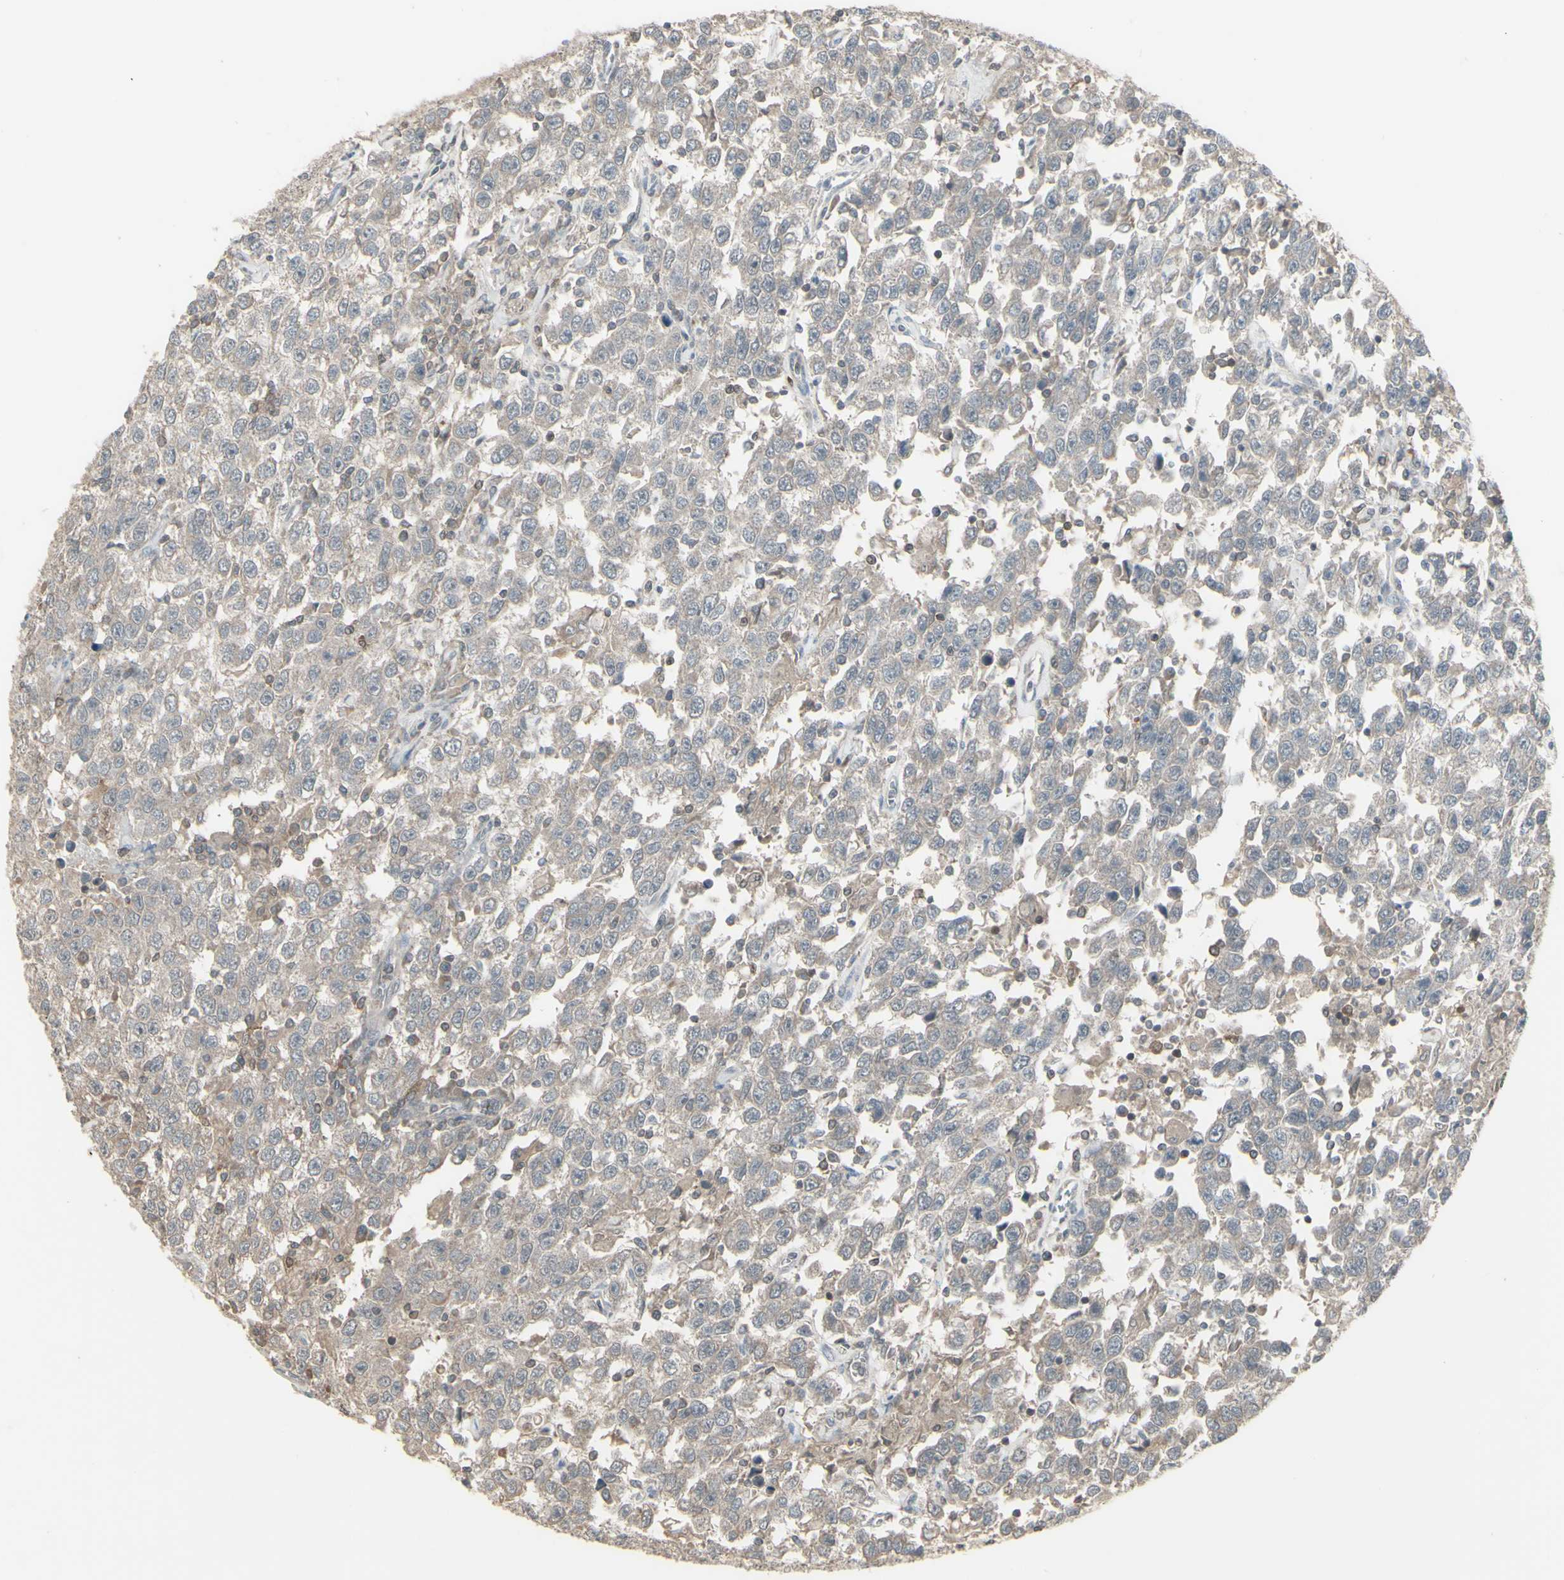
{"staining": {"intensity": "weak", "quantity": "25%-75%", "location": "cytoplasmic/membranous"}, "tissue": "testis cancer", "cell_type": "Tumor cells", "image_type": "cancer", "snomed": [{"axis": "morphology", "description": "Seminoma, NOS"}, {"axis": "topography", "description": "Testis"}], "caption": "Protein staining by IHC reveals weak cytoplasmic/membranous expression in about 25%-75% of tumor cells in seminoma (testis).", "gene": "CSK", "patient": {"sex": "male", "age": 41}}